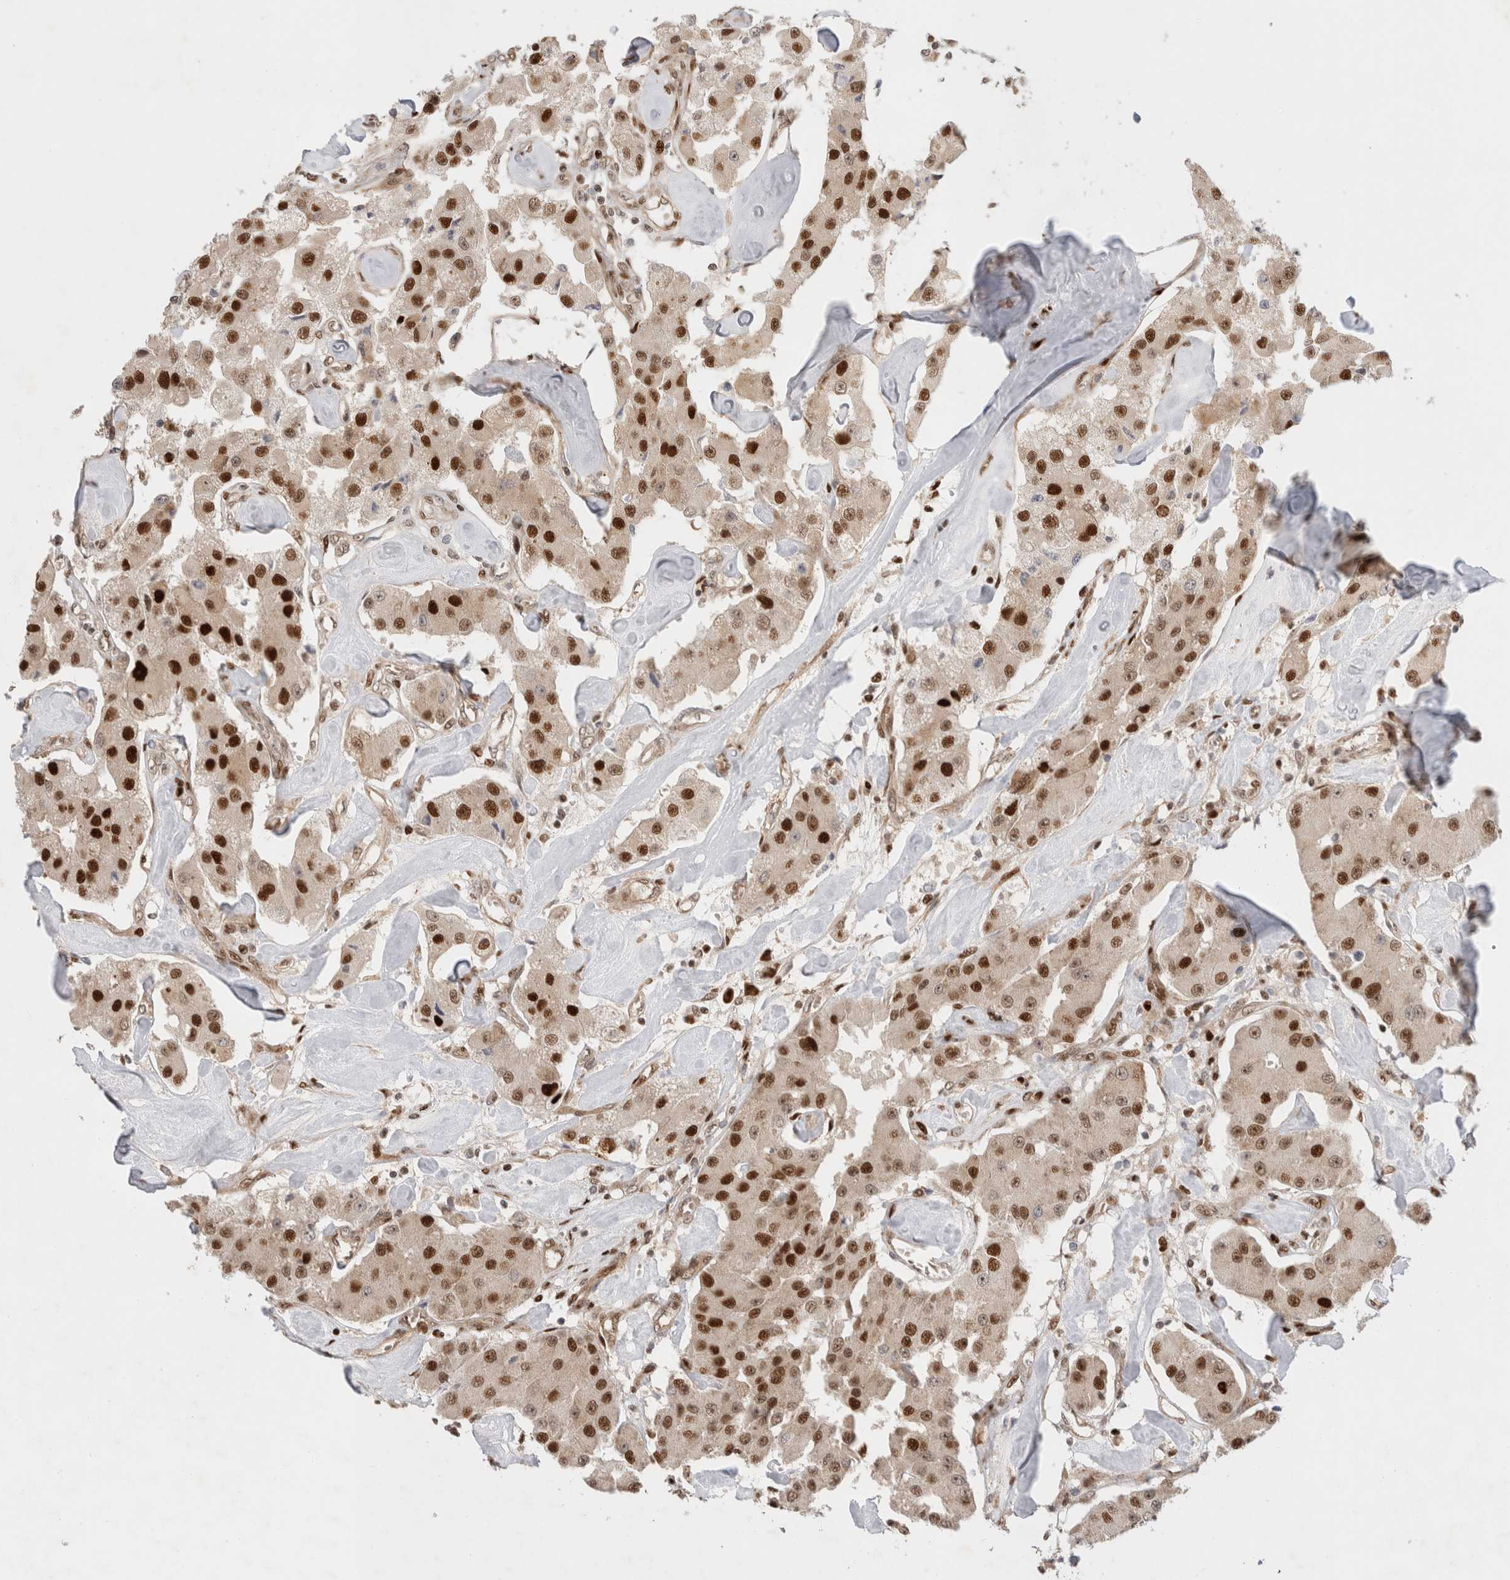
{"staining": {"intensity": "strong", "quantity": ">75%", "location": "nuclear"}, "tissue": "carcinoid", "cell_type": "Tumor cells", "image_type": "cancer", "snomed": [{"axis": "morphology", "description": "Carcinoid, malignant, NOS"}, {"axis": "topography", "description": "Pancreas"}], "caption": "Approximately >75% of tumor cells in human carcinoid reveal strong nuclear protein positivity as visualized by brown immunohistochemical staining.", "gene": "TCF4", "patient": {"sex": "male", "age": 41}}